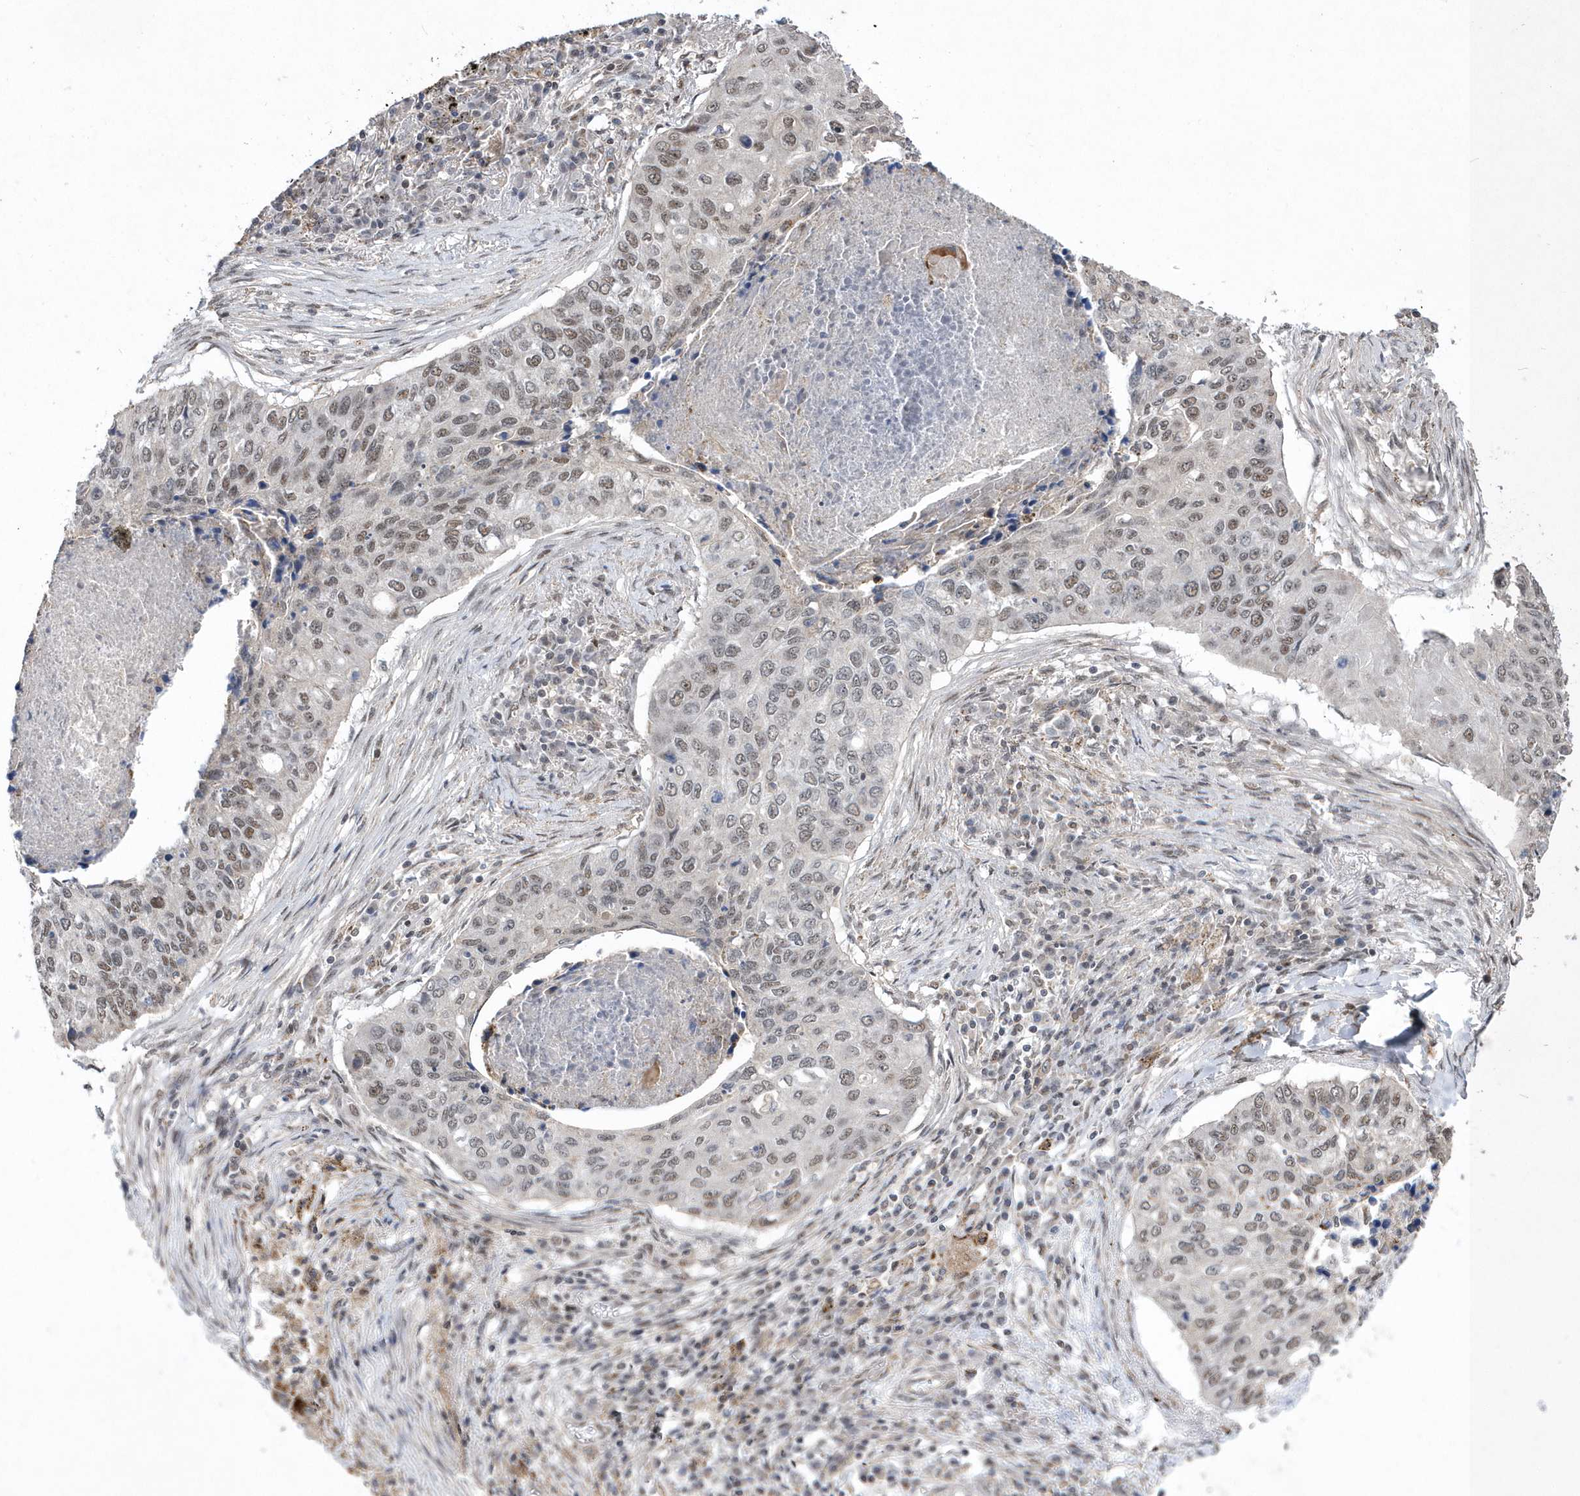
{"staining": {"intensity": "moderate", "quantity": ">75%", "location": "nuclear"}, "tissue": "lung cancer", "cell_type": "Tumor cells", "image_type": "cancer", "snomed": [{"axis": "morphology", "description": "Squamous cell carcinoma, NOS"}, {"axis": "topography", "description": "Lung"}], "caption": "Lung cancer stained with a brown dye displays moderate nuclear positive staining in about >75% of tumor cells.", "gene": "BOD1L1", "patient": {"sex": "female", "age": 63}}